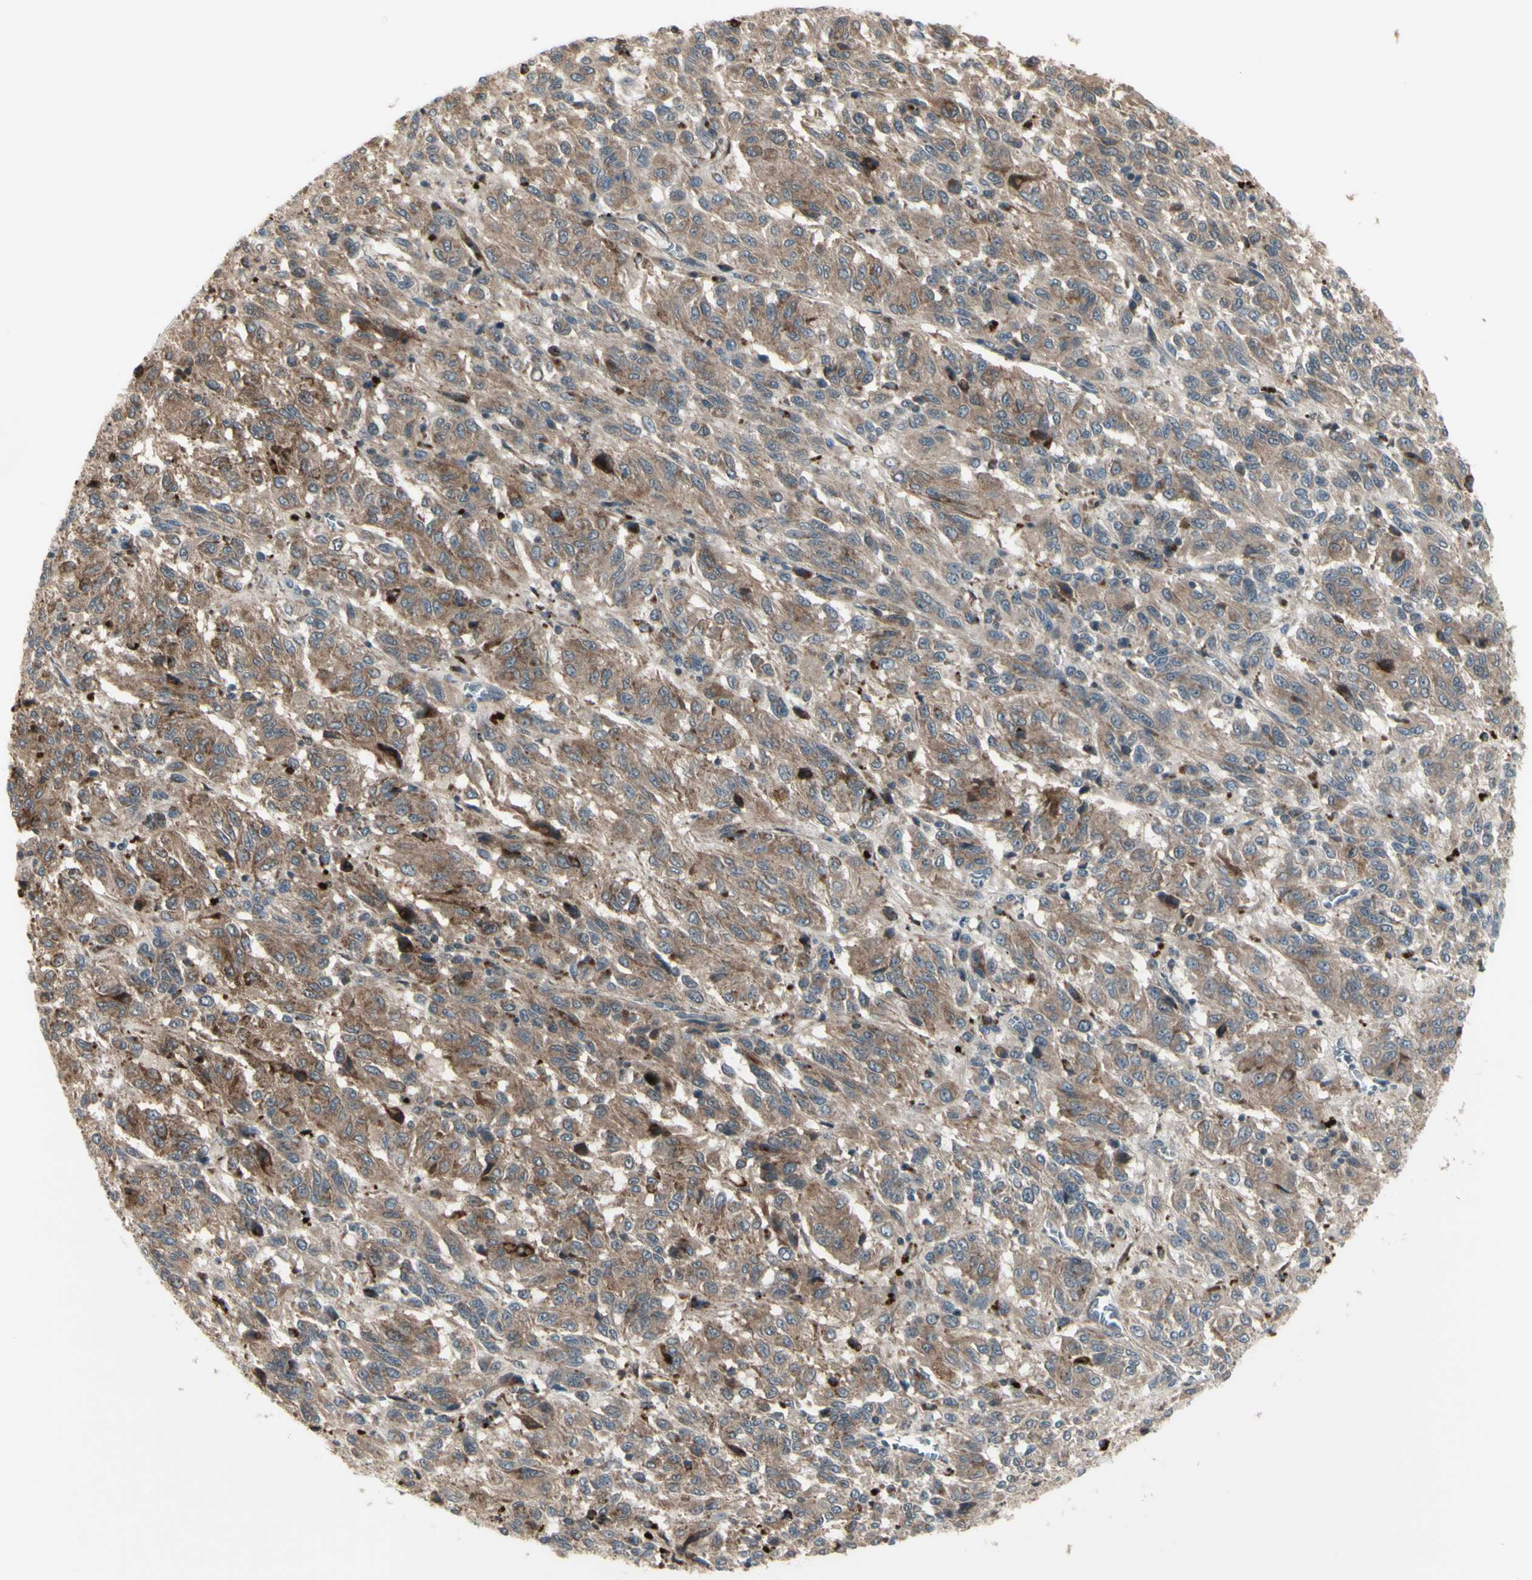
{"staining": {"intensity": "moderate", "quantity": ">75%", "location": "cytoplasmic/membranous"}, "tissue": "melanoma", "cell_type": "Tumor cells", "image_type": "cancer", "snomed": [{"axis": "morphology", "description": "Malignant melanoma, Metastatic site"}, {"axis": "topography", "description": "Lung"}], "caption": "A brown stain shows moderate cytoplasmic/membranous positivity of a protein in human malignant melanoma (metastatic site) tumor cells.", "gene": "OSTM1", "patient": {"sex": "male", "age": 64}}